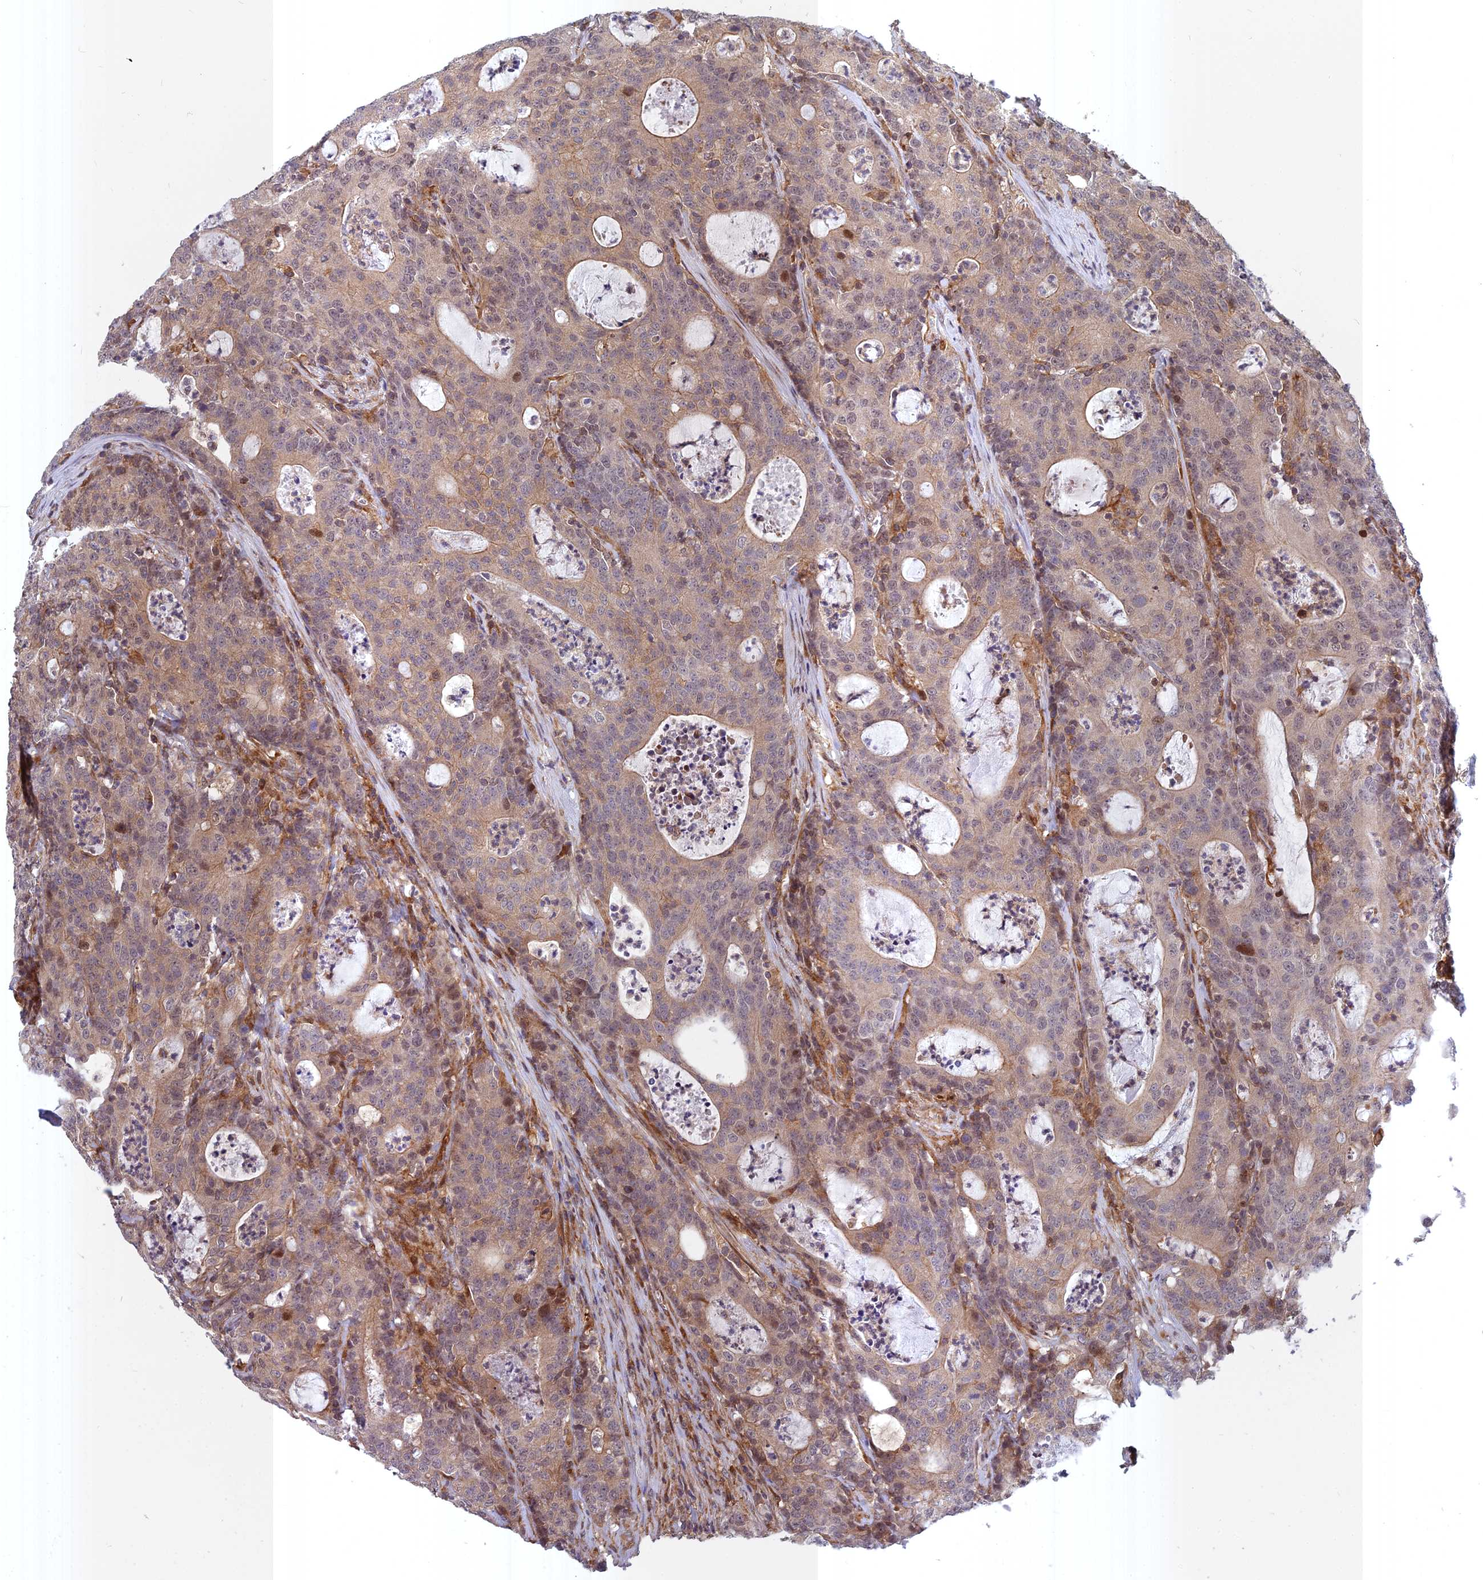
{"staining": {"intensity": "weak", "quantity": "25%-75%", "location": "cytoplasmic/membranous,nuclear"}, "tissue": "colorectal cancer", "cell_type": "Tumor cells", "image_type": "cancer", "snomed": [{"axis": "morphology", "description": "Adenocarcinoma, NOS"}, {"axis": "topography", "description": "Colon"}], "caption": "Protein staining of colorectal cancer (adenocarcinoma) tissue demonstrates weak cytoplasmic/membranous and nuclear positivity in approximately 25%-75% of tumor cells. The staining was performed using DAB, with brown indicating positive protein expression. Nuclei are stained blue with hematoxylin.", "gene": "COMMD2", "patient": {"sex": "male", "age": 83}}